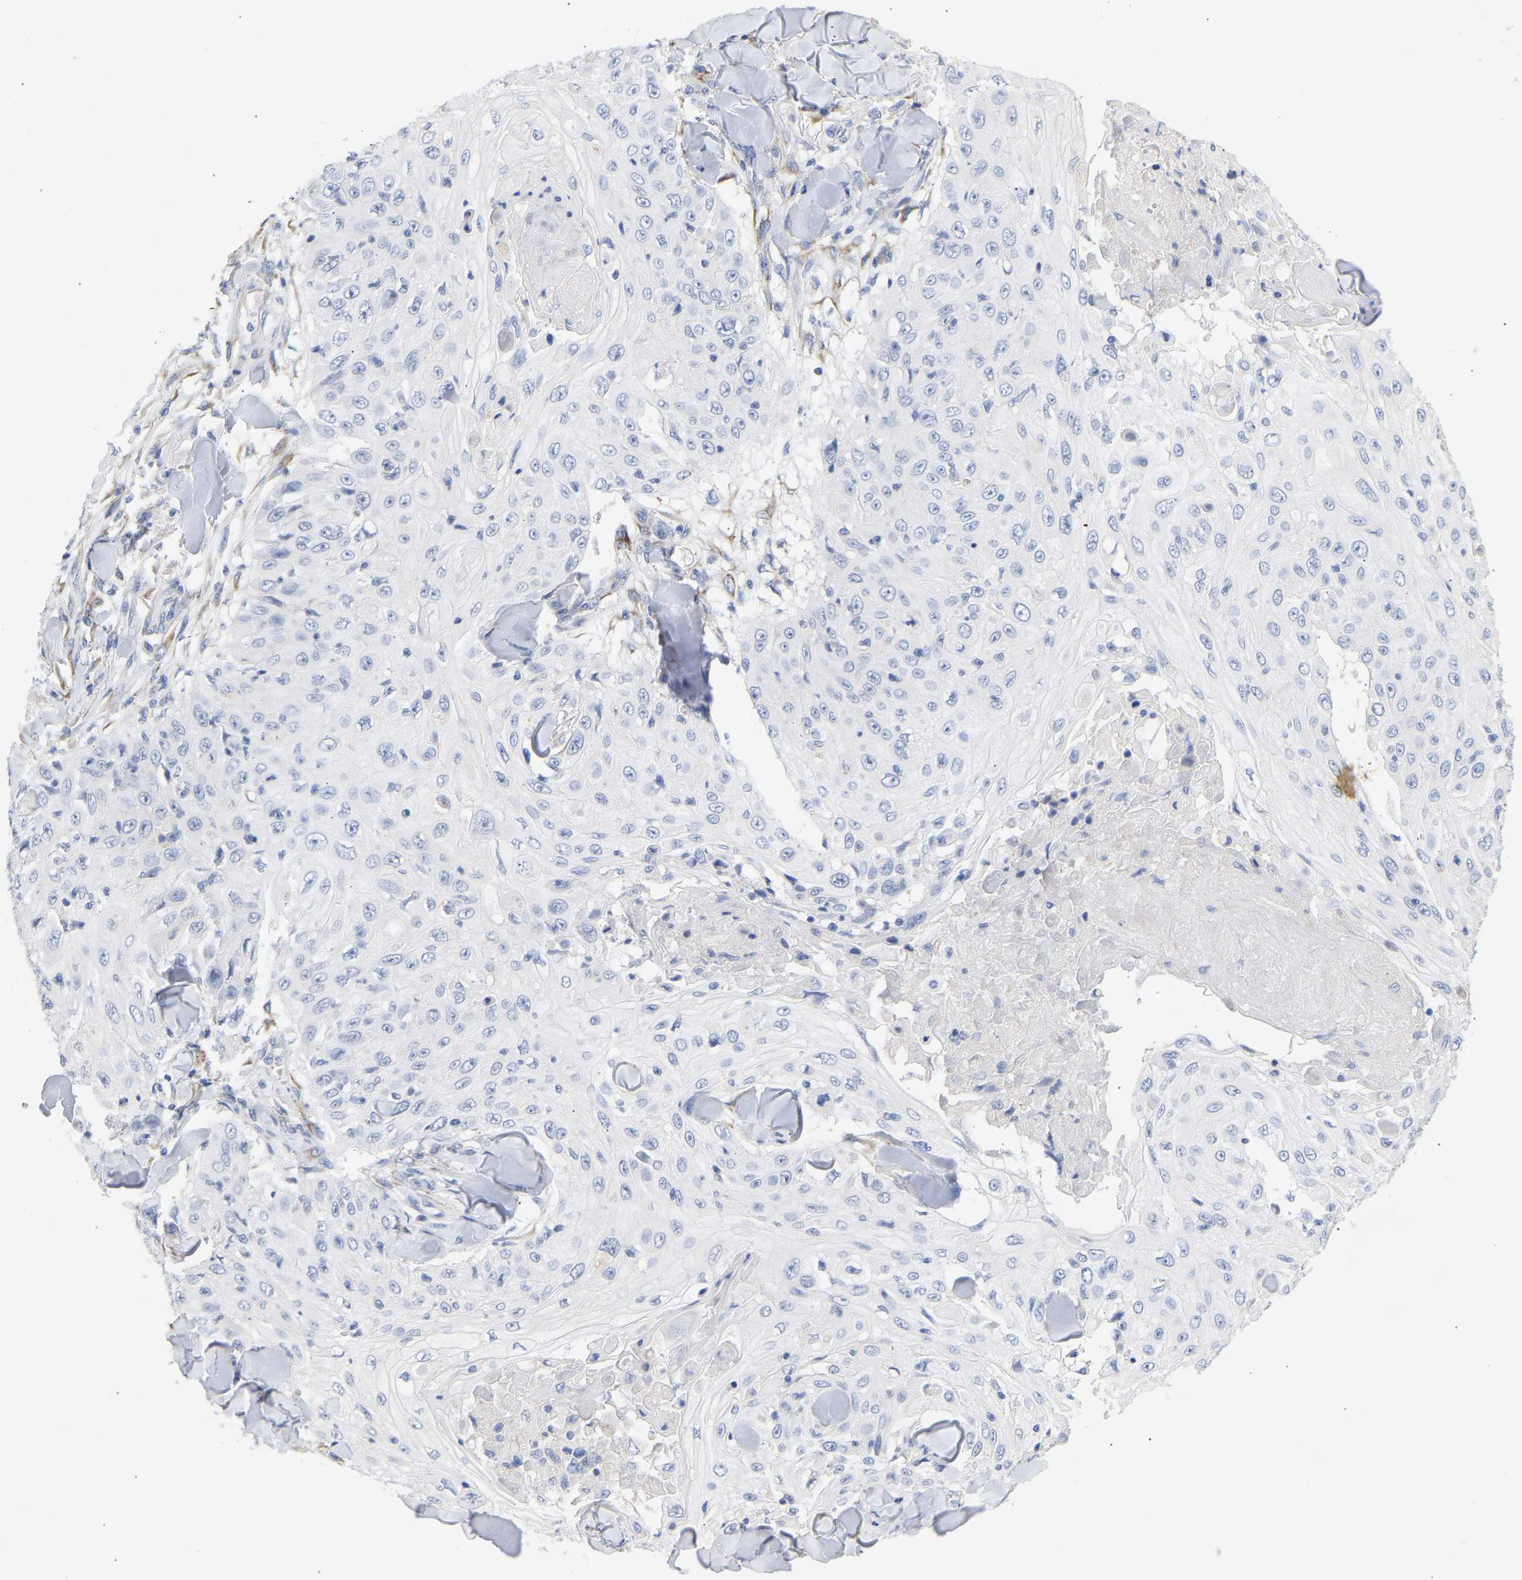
{"staining": {"intensity": "negative", "quantity": "none", "location": "none"}, "tissue": "skin cancer", "cell_type": "Tumor cells", "image_type": "cancer", "snomed": [{"axis": "morphology", "description": "Squamous cell carcinoma, NOS"}, {"axis": "topography", "description": "Skin"}], "caption": "Skin cancer (squamous cell carcinoma) was stained to show a protein in brown. There is no significant positivity in tumor cells. Brightfield microscopy of immunohistochemistry (IHC) stained with DAB (3,3'-diaminobenzidine) (brown) and hematoxylin (blue), captured at high magnification.", "gene": "SELENOM", "patient": {"sex": "male", "age": 86}}